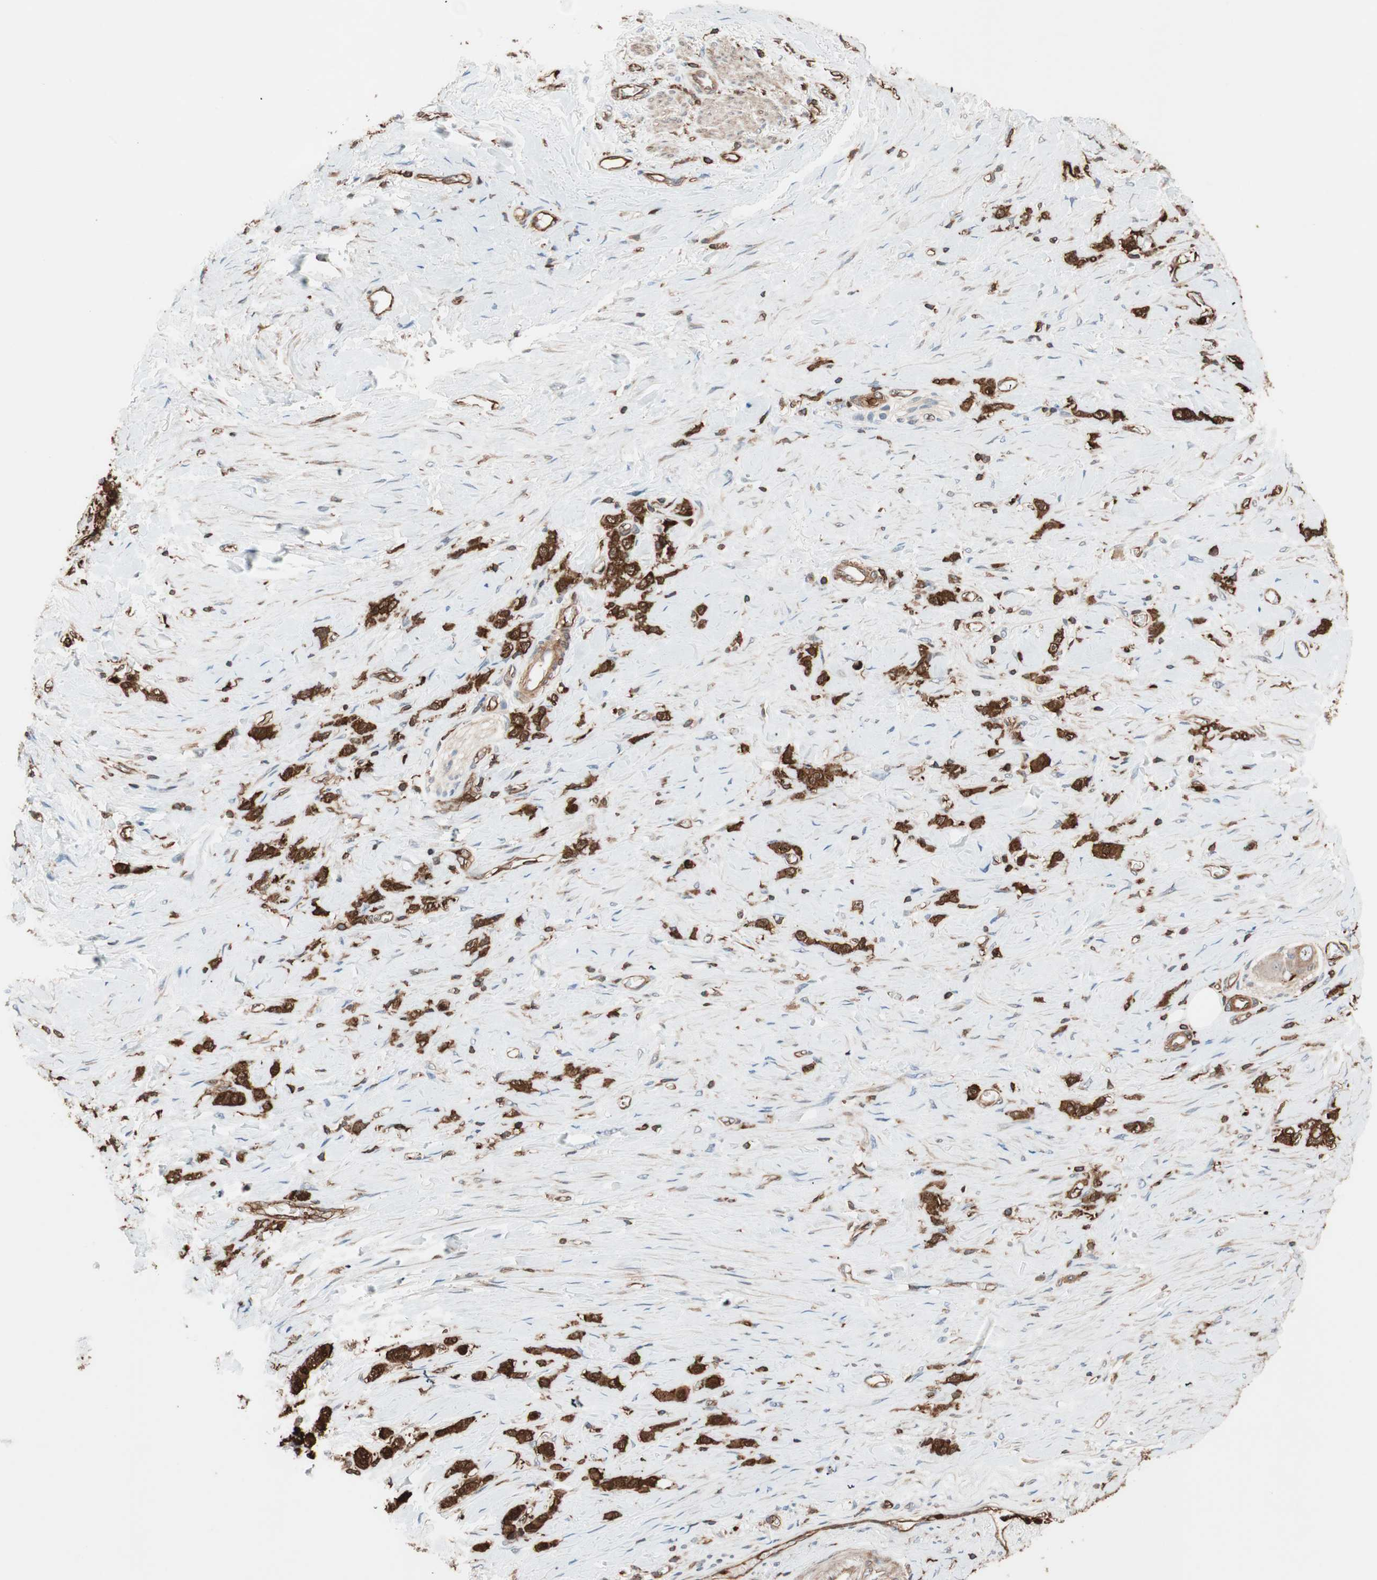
{"staining": {"intensity": "strong", "quantity": ">75%", "location": "cytoplasmic/membranous"}, "tissue": "stomach cancer", "cell_type": "Tumor cells", "image_type": "cancer", "snomed": [{"axis": "morphology", "description": "Normal tissue, NOS"}, {"axis": "morphology", "description": "Adenocarcinoma, NOS"}, {"axis": "morphology", "description": "Adenocarcinoma, High grade"}, {"axis": "topography", "description": "Stomach, upper"}, {"axis": "topography", "description": "Stomach"}], "caption": "High-grade adenocarcinoma (stomach) was stained to show a protein in brown. There is high levels of strong cytoplasmic/membranous expression in about >75% of tumor cells.", "gene": "VASP", "patient": {"sex": "female", "age": 65}}